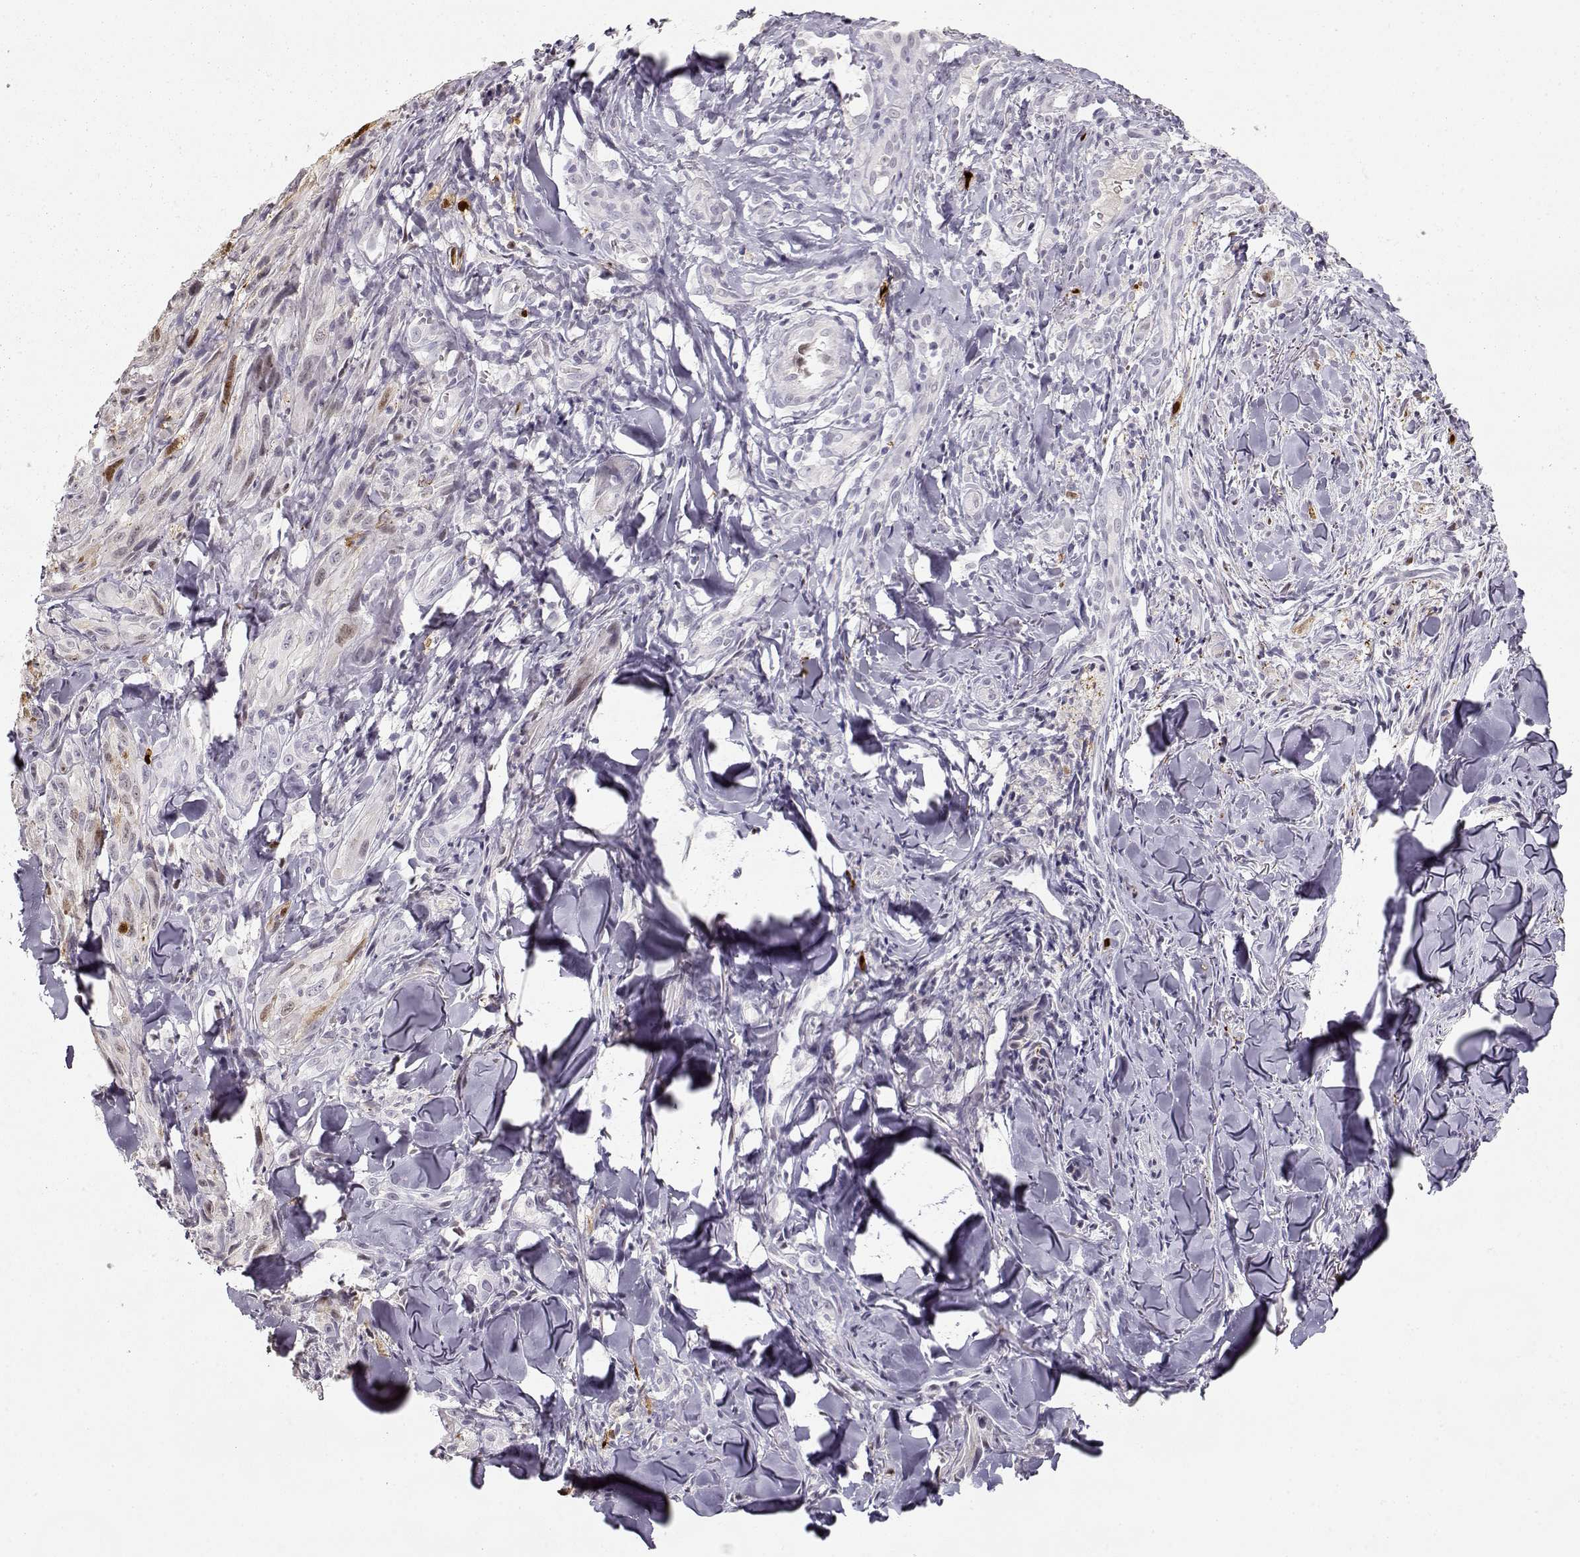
{"staining": {"intensity": "moderate", "quantity": "<25%", "location": "nuclear"}, "tissue": "melanoma", "cell_type": "Tumor cells", "image_type": "cancer", "snomed": [{"axis": "morphology", "description": "Malignant melanoma, NOS"}, {"axis": "topography", "description": "Skin"}], "caption": "There is low levels of moderate nuclear expression in tumor cells of malignant melanoma, as demonstrated by immunohistochemical staining (brown color).", "gene": "S100B", "patient": {"sex": "male", "age": 67}}